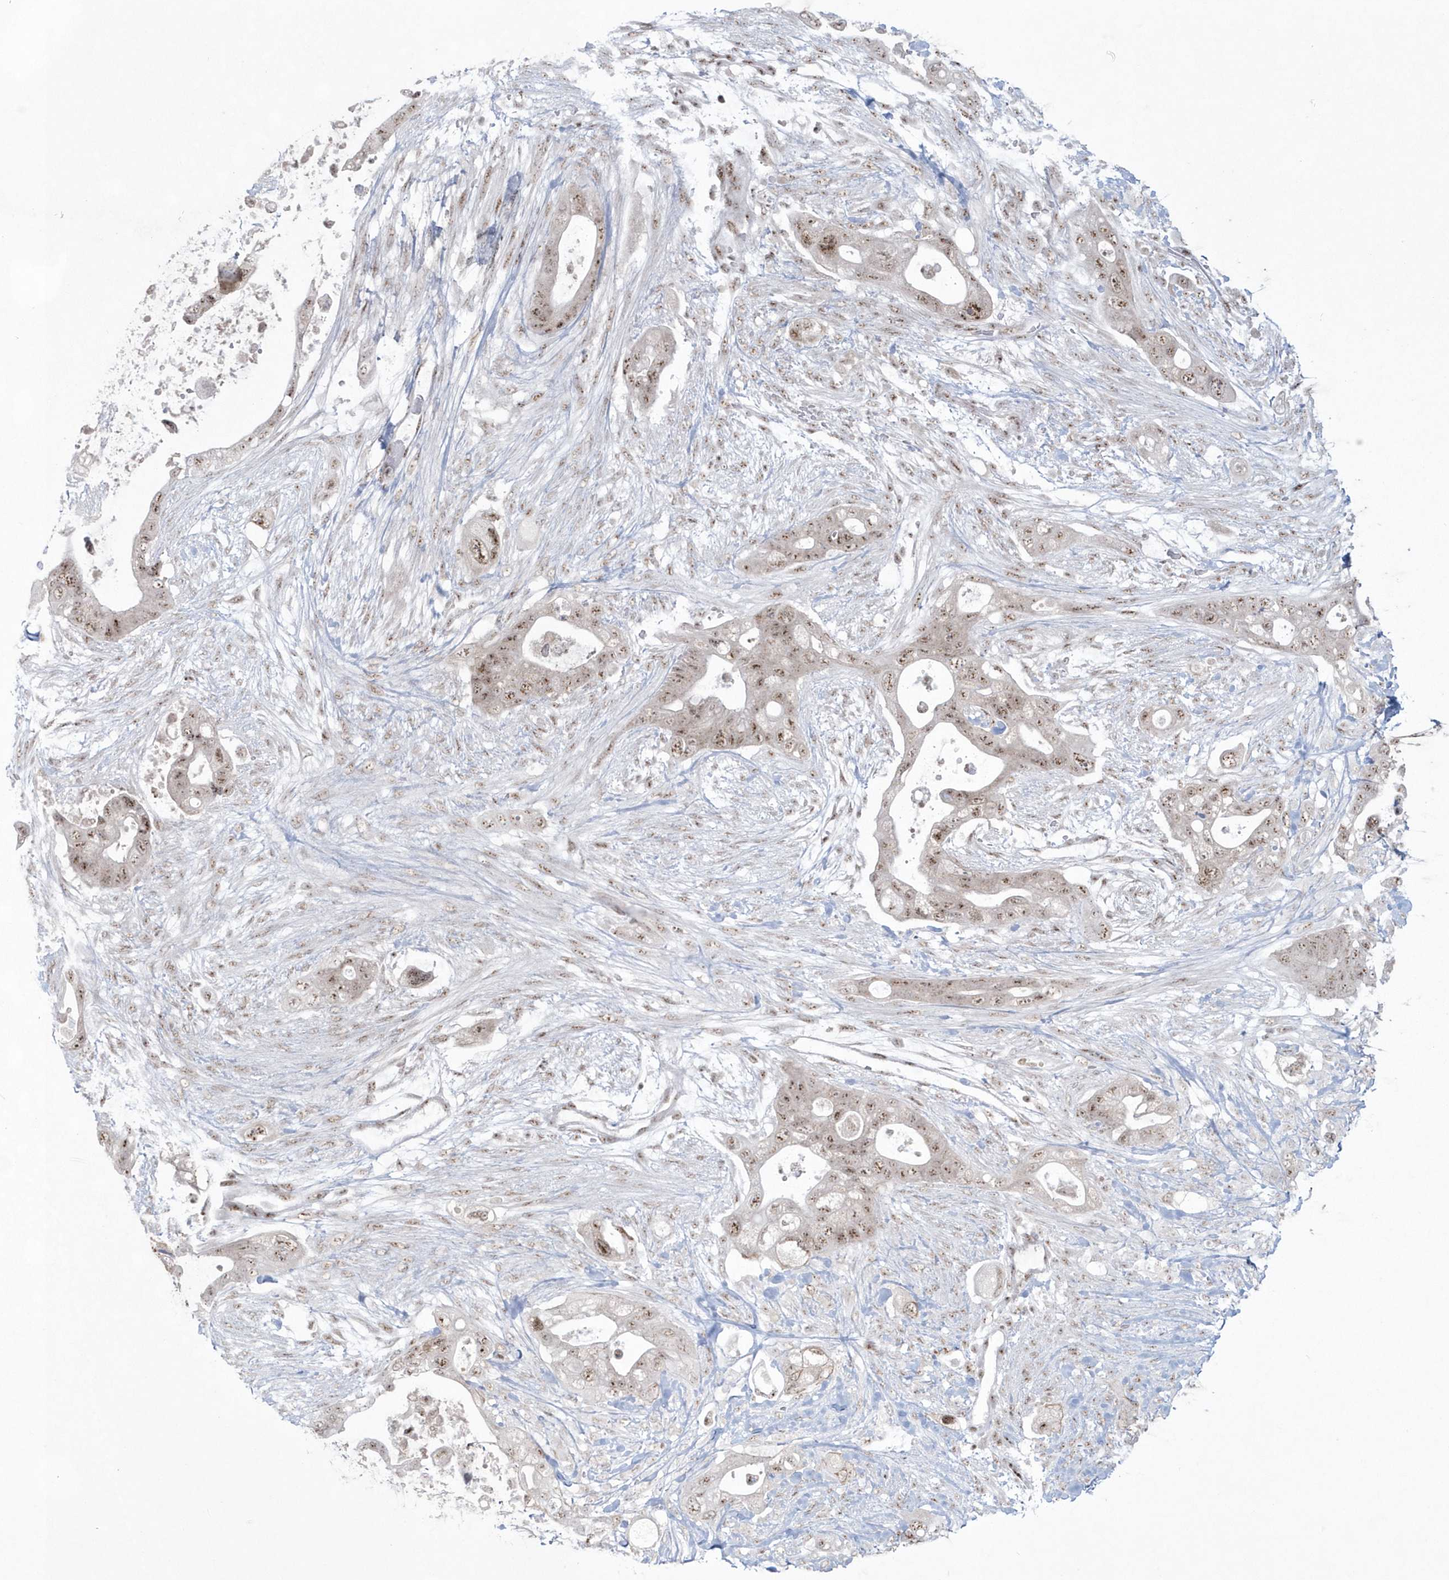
{"staining": {"intensity": "moderate", "quantity": ">75%", "location": "nuclear"}, "tissue": "pancreatic cancer", "cell_type": "Tumor cells", "image_type": "cancer", "snomed": [{"axis": "morphology", "description": "Adenocarcinoma, NOS"}, {"axis": "topography", "description": "Pancreas"}], "caption": "The photomicrograph shows immunohistochemical staining of pancreatic adenocarcinoma. There is moderate nuclear staining is seen in about >75% of tumor cells.", "gene": "KDM6B", "patient": {"sex": "male", "age": 53}}